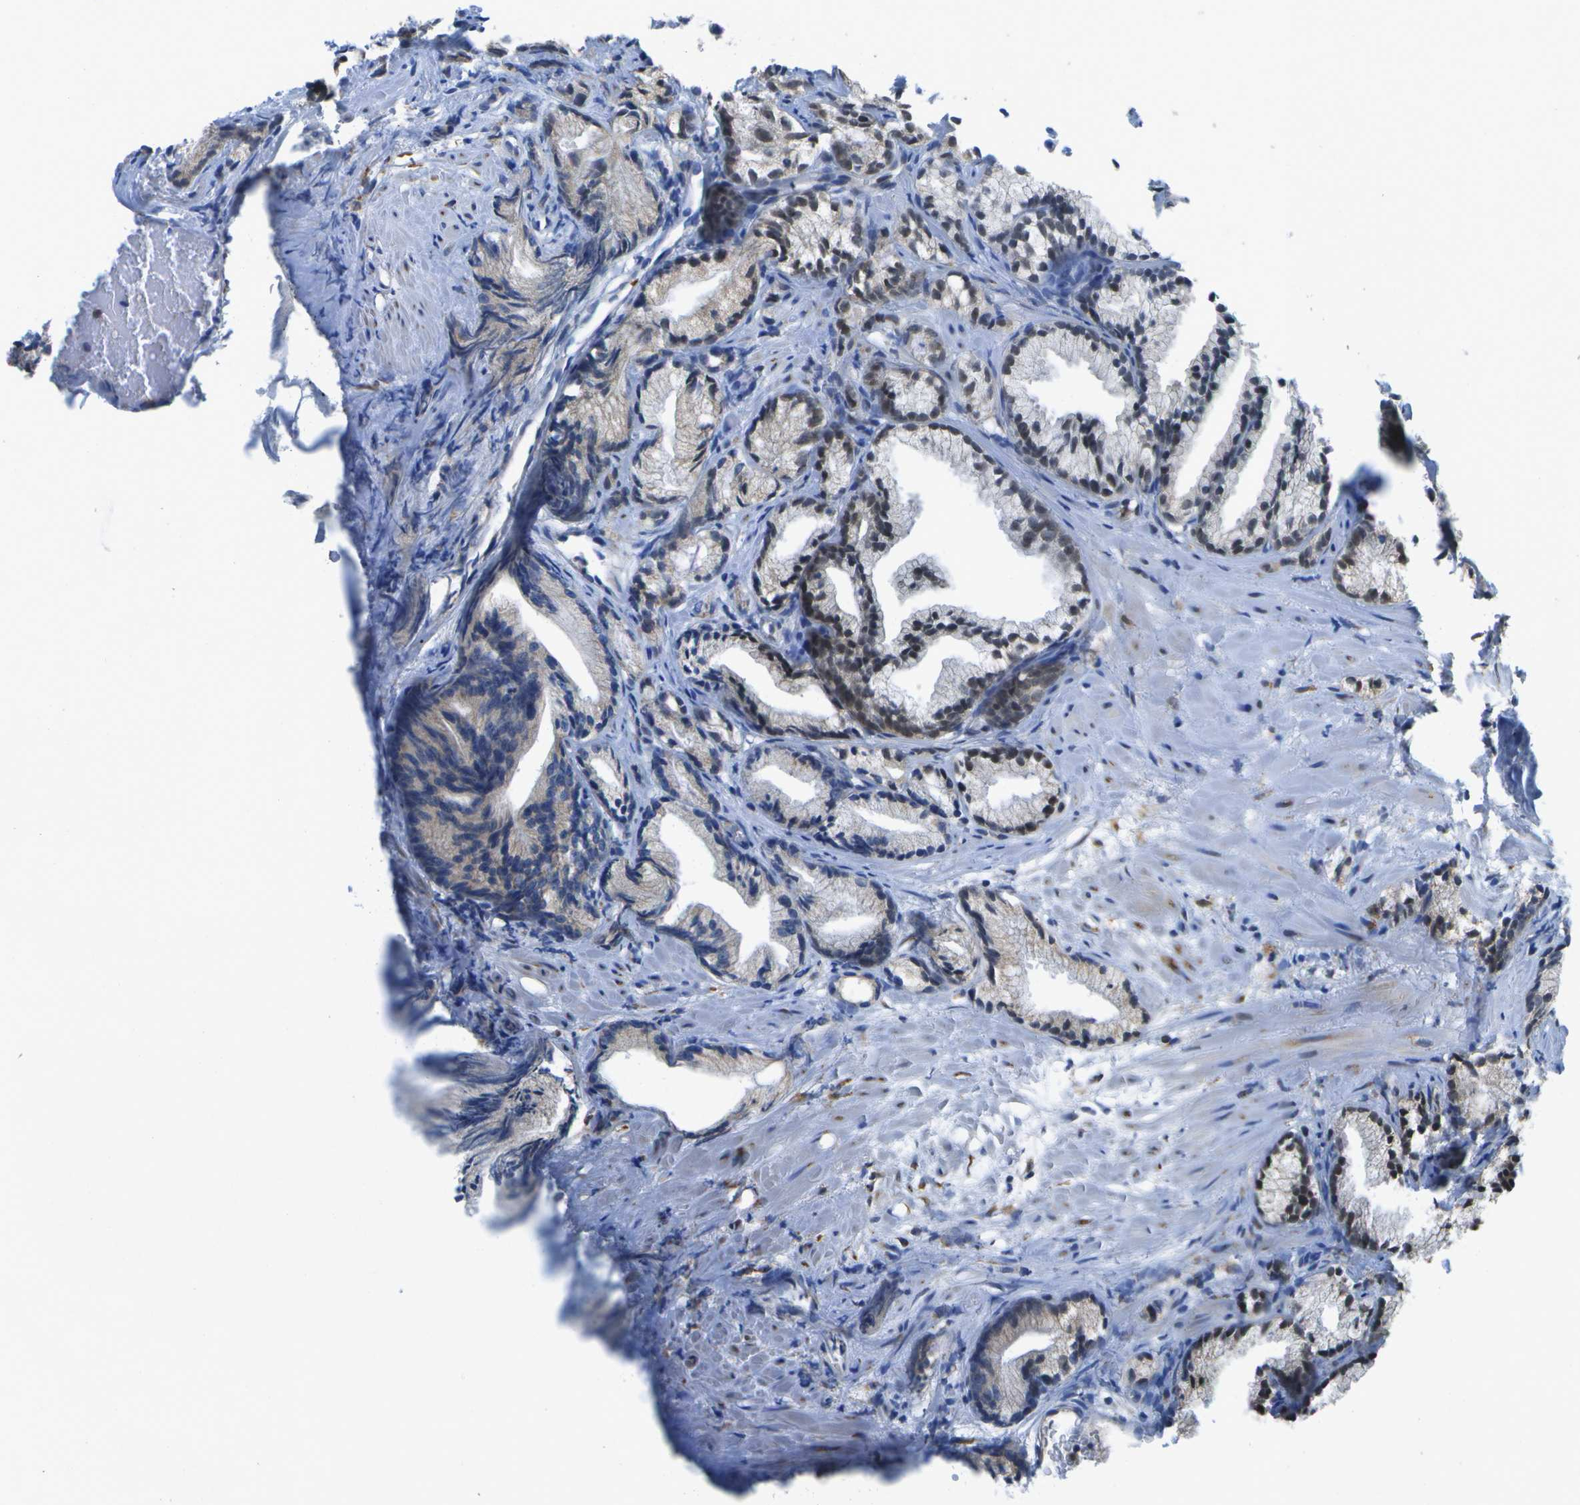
{"staining": {"intensity": "weak", "quantity": "25%-75%", "location": "cytoplasmic/membranous,nuclear"}, "tissue": "prostate cancer", "cell_type": "Tumor cells", "image_type": "cancer", "snomed": [{"axis": "morphology", "description": "Adenocarcinoma, Low grade"}, {"axis": "topography", "description": "Prostate"}], "caption": "Protein expression analysis of human prostate cancer reveals weak cytoplasmic/membranous and nuclear positivity in approximately 25%-75% of tumor cells.", "gene": "DSE", "patient": {"sex": "male", "age": 89}}